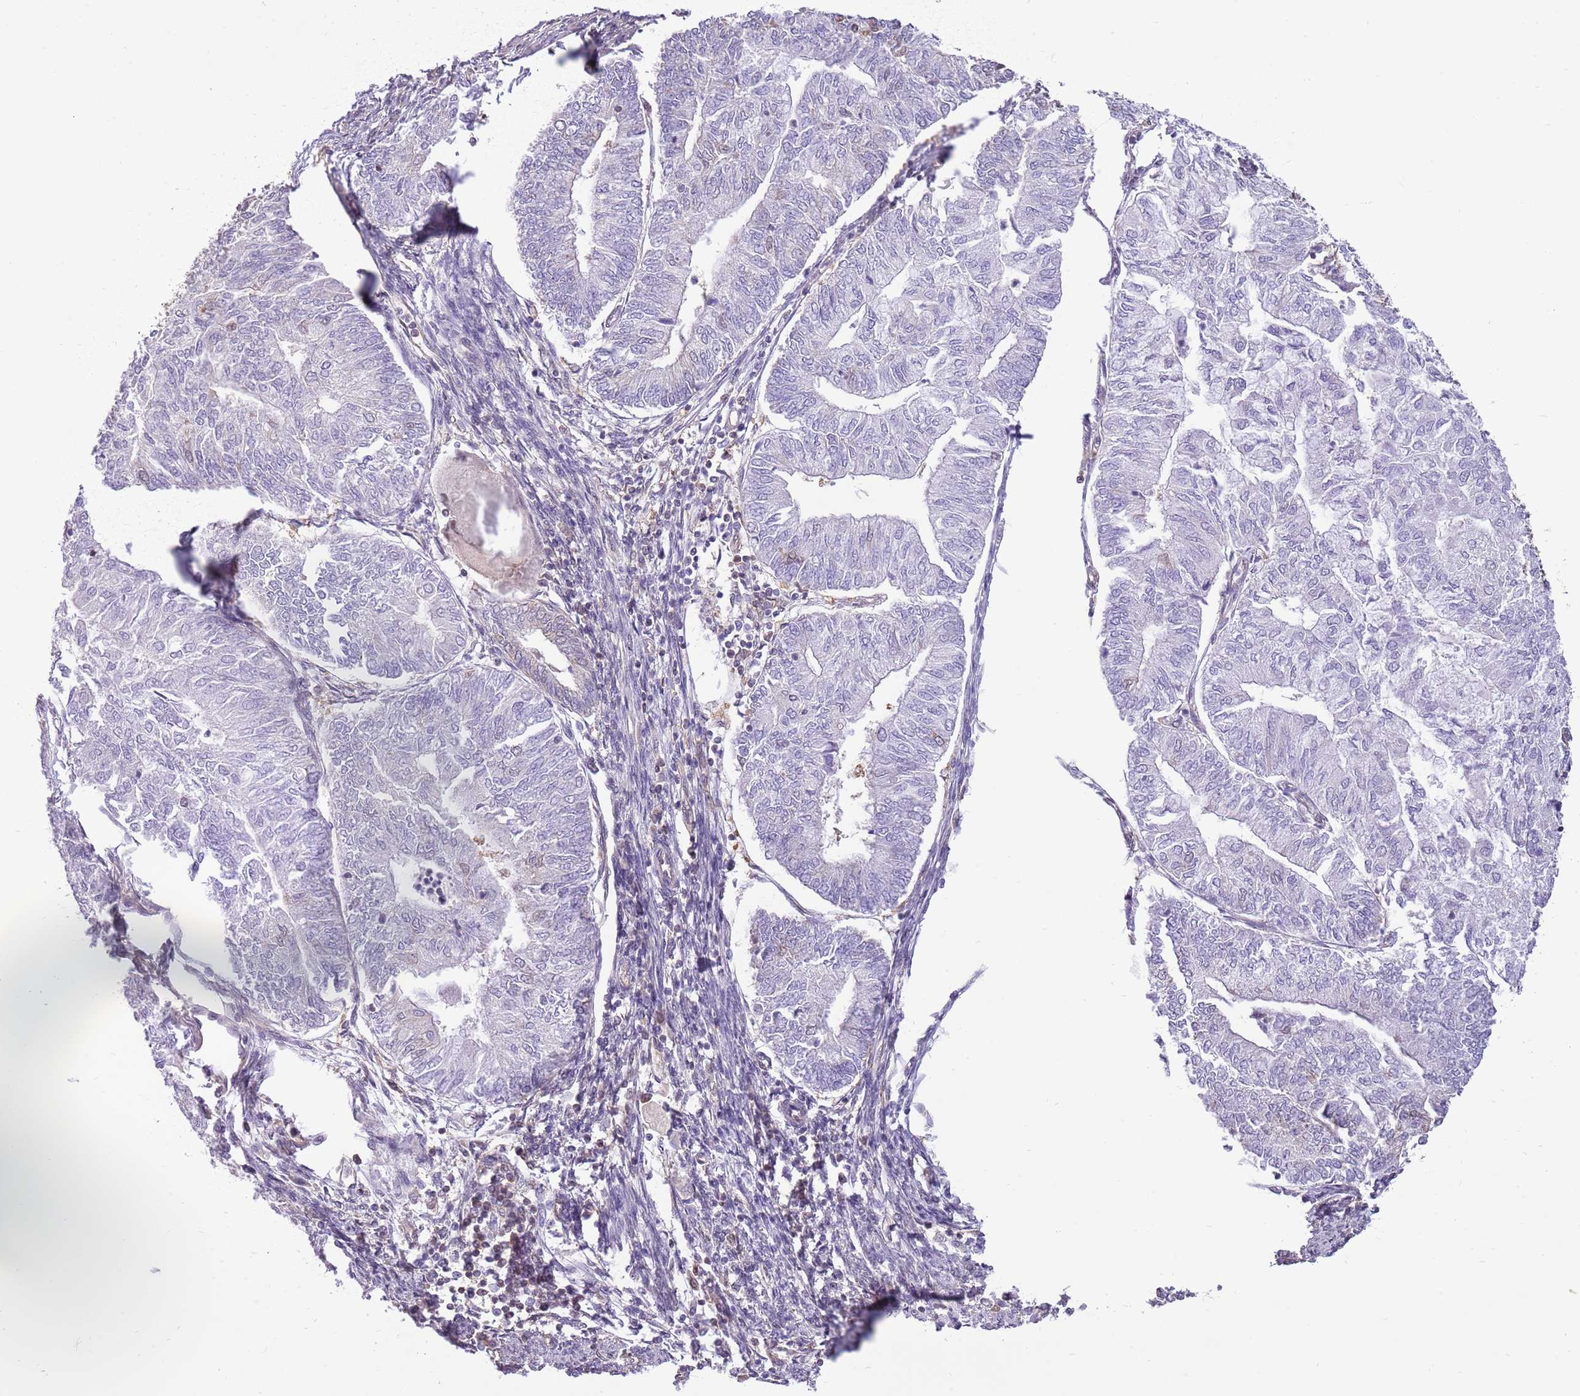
{"staining": {"intensity": "moderate", "quantity": "25%-75%", "location": "nuclear"}, "tissue": "smooth muscle", "cell_type": "Smooth muscle cells", "image_type": "normal", "snomed": [{"axis": "morphology", "description": "Normal tissue, NOS"}, {"axis": "topography", "description": "Smooth muscle"}, {"axis": "topography", "description": "Uterus"}], "caption": "IHC (DAB (3,3'-diaminobenzidine)) staining of normal human smooth muscle demonstrates moderate nuclear protein positivity in approximately 25%-75% of smooth muscle cells. (Stains: DAB in brown, nuclei in blue, Microscopy: brightfield microscopy at high magnification).", "gene": "NSFL1C", "patient": {"sex": "female", "age": 59}}